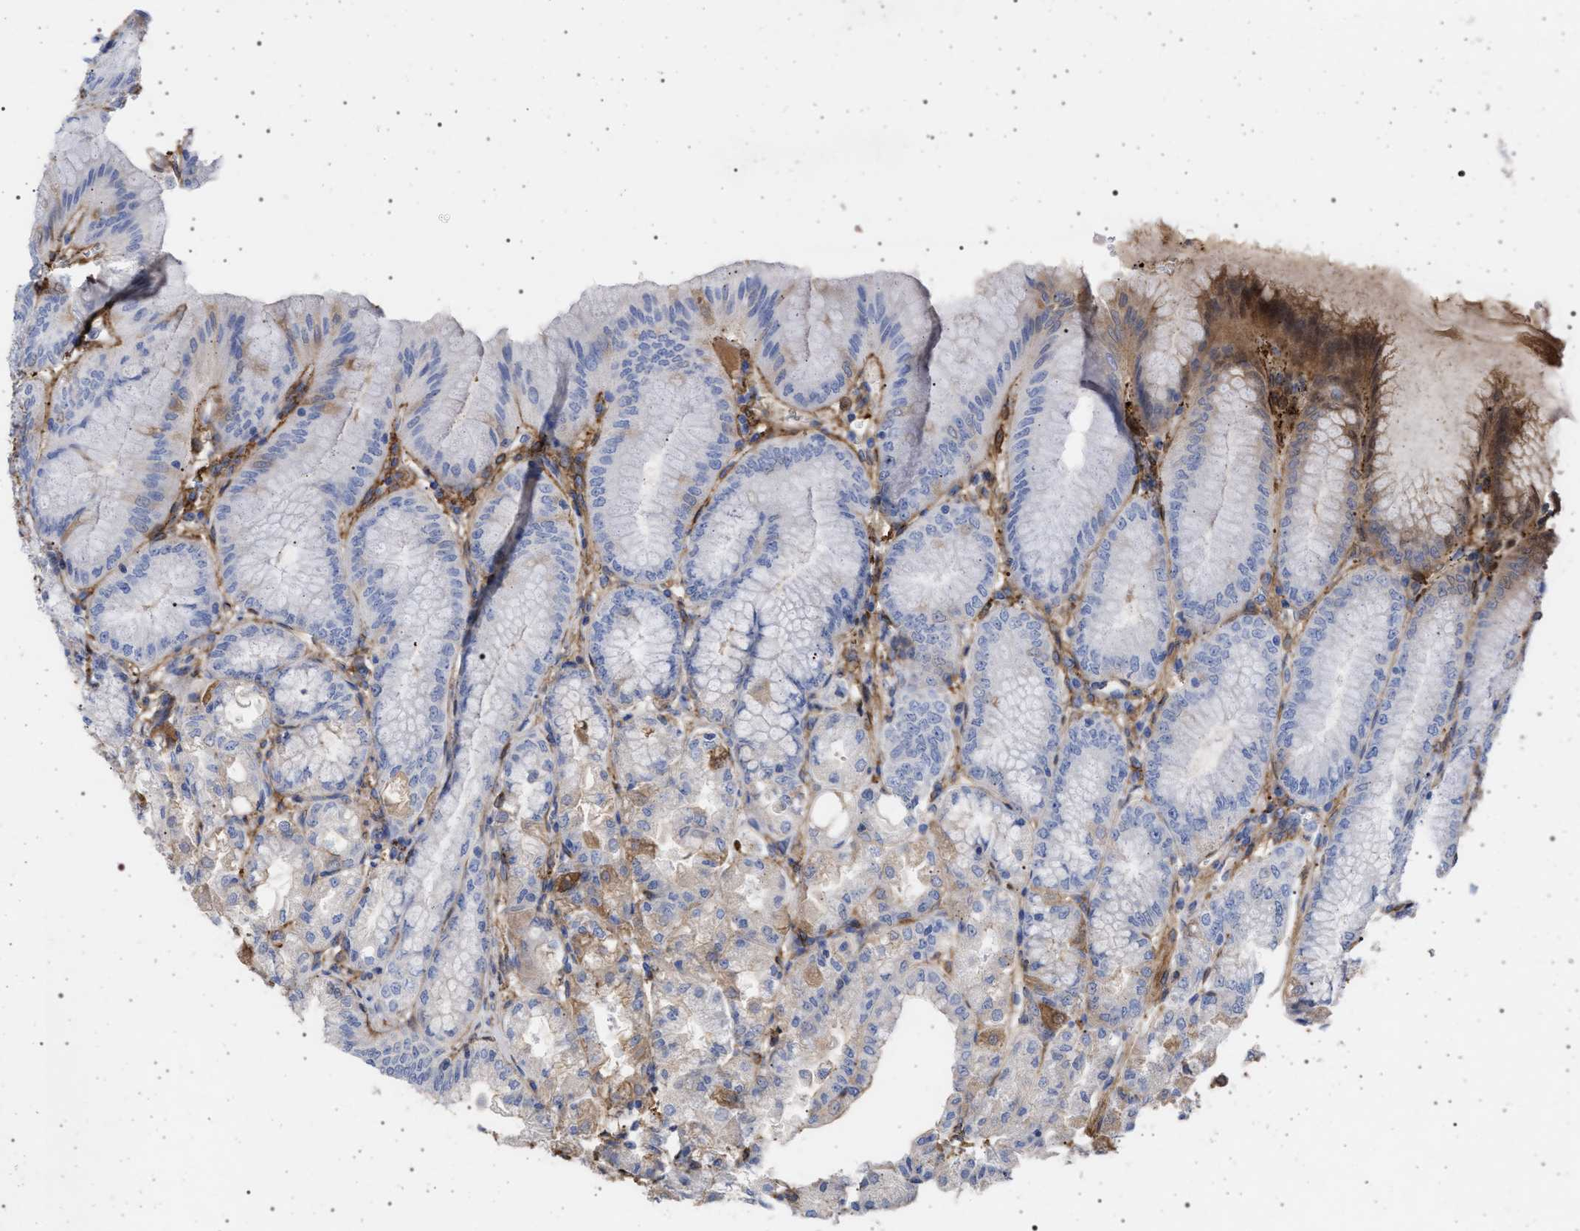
{"staining": {"intensity": "weak", "quantity": "25%-75%", "location": "cytoplasmic/membranous"}, "tissue": "stomach", "cell_type": "Glandular cells", "image_type": "normal", "snomed": [{"axis": "morphology", "description": "Normal tissue, NOS"}, {"axis": "topography", "description": "Stomach, lower"}], "caption": "This photomicrograph displays immunohistochemistry (IHC) staining of unremarkable human stomach, with low weak cytoplasmic/membranous expression in about 25%-75% of glandular cells.", "gene": "PLG", "patient": {"sex": "male", "age": 71}}